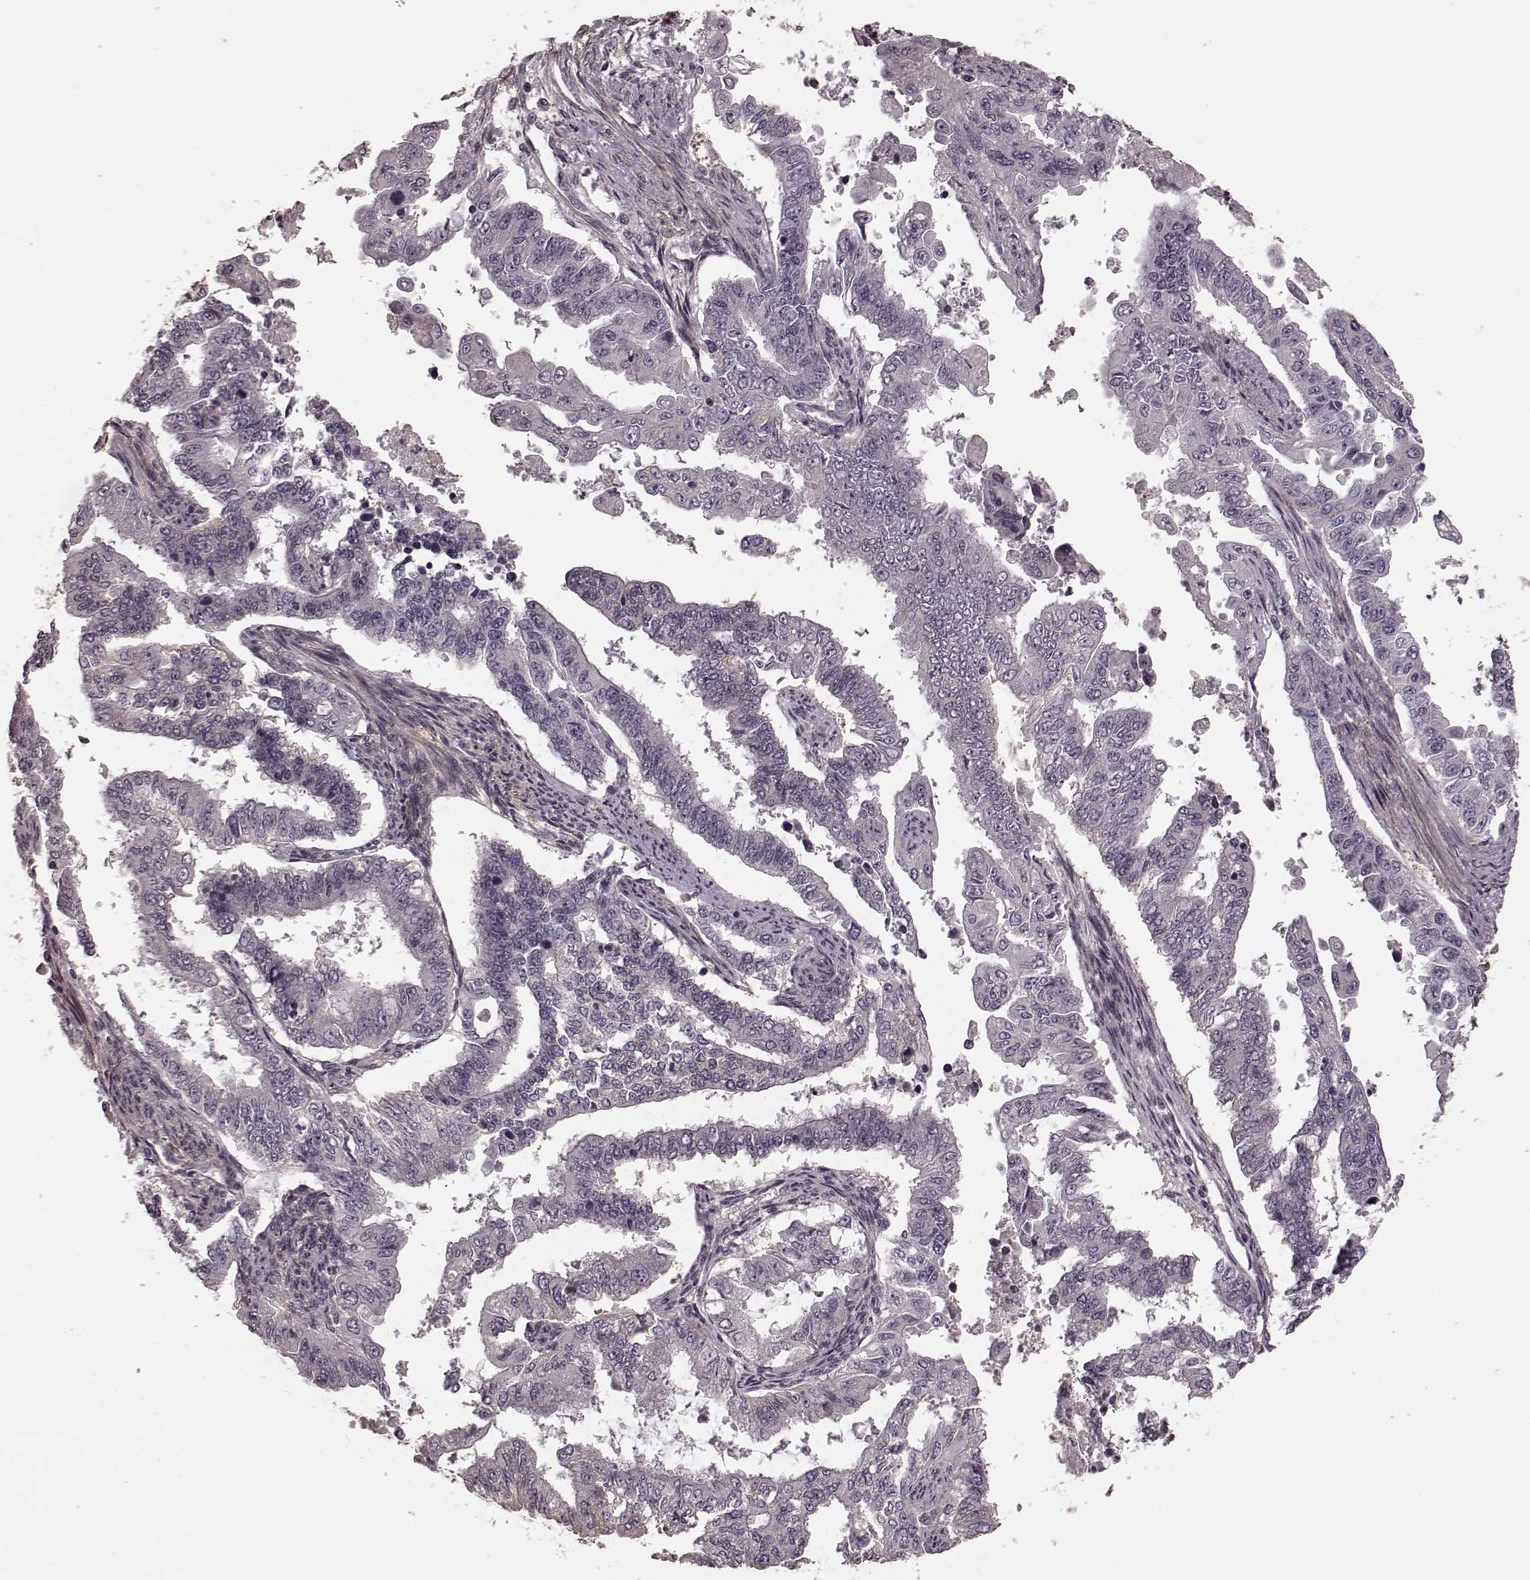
{"staining": {"intensity": "negative", "quantity": "none", "location": "none"}, "tissue": "endometrial cancer", "cell_type": "Tumor cells", "image_type": "cancer", "snomed": [{"axis": "morphology", "description": "Adenocarcinoma, NOS"}, {"axis": "topography", "description": "Uterus"}], "caption": "Immunohistochemistry histopathology image of neoplastic tissue: human endometrial adenocarcinoma stained with DAB (3,3'-diaminobenzidine) exhibits no significant protein staining in tumor cells.", "gene": "PRKCE", "patient": {"sex": "female", "age": 59}}